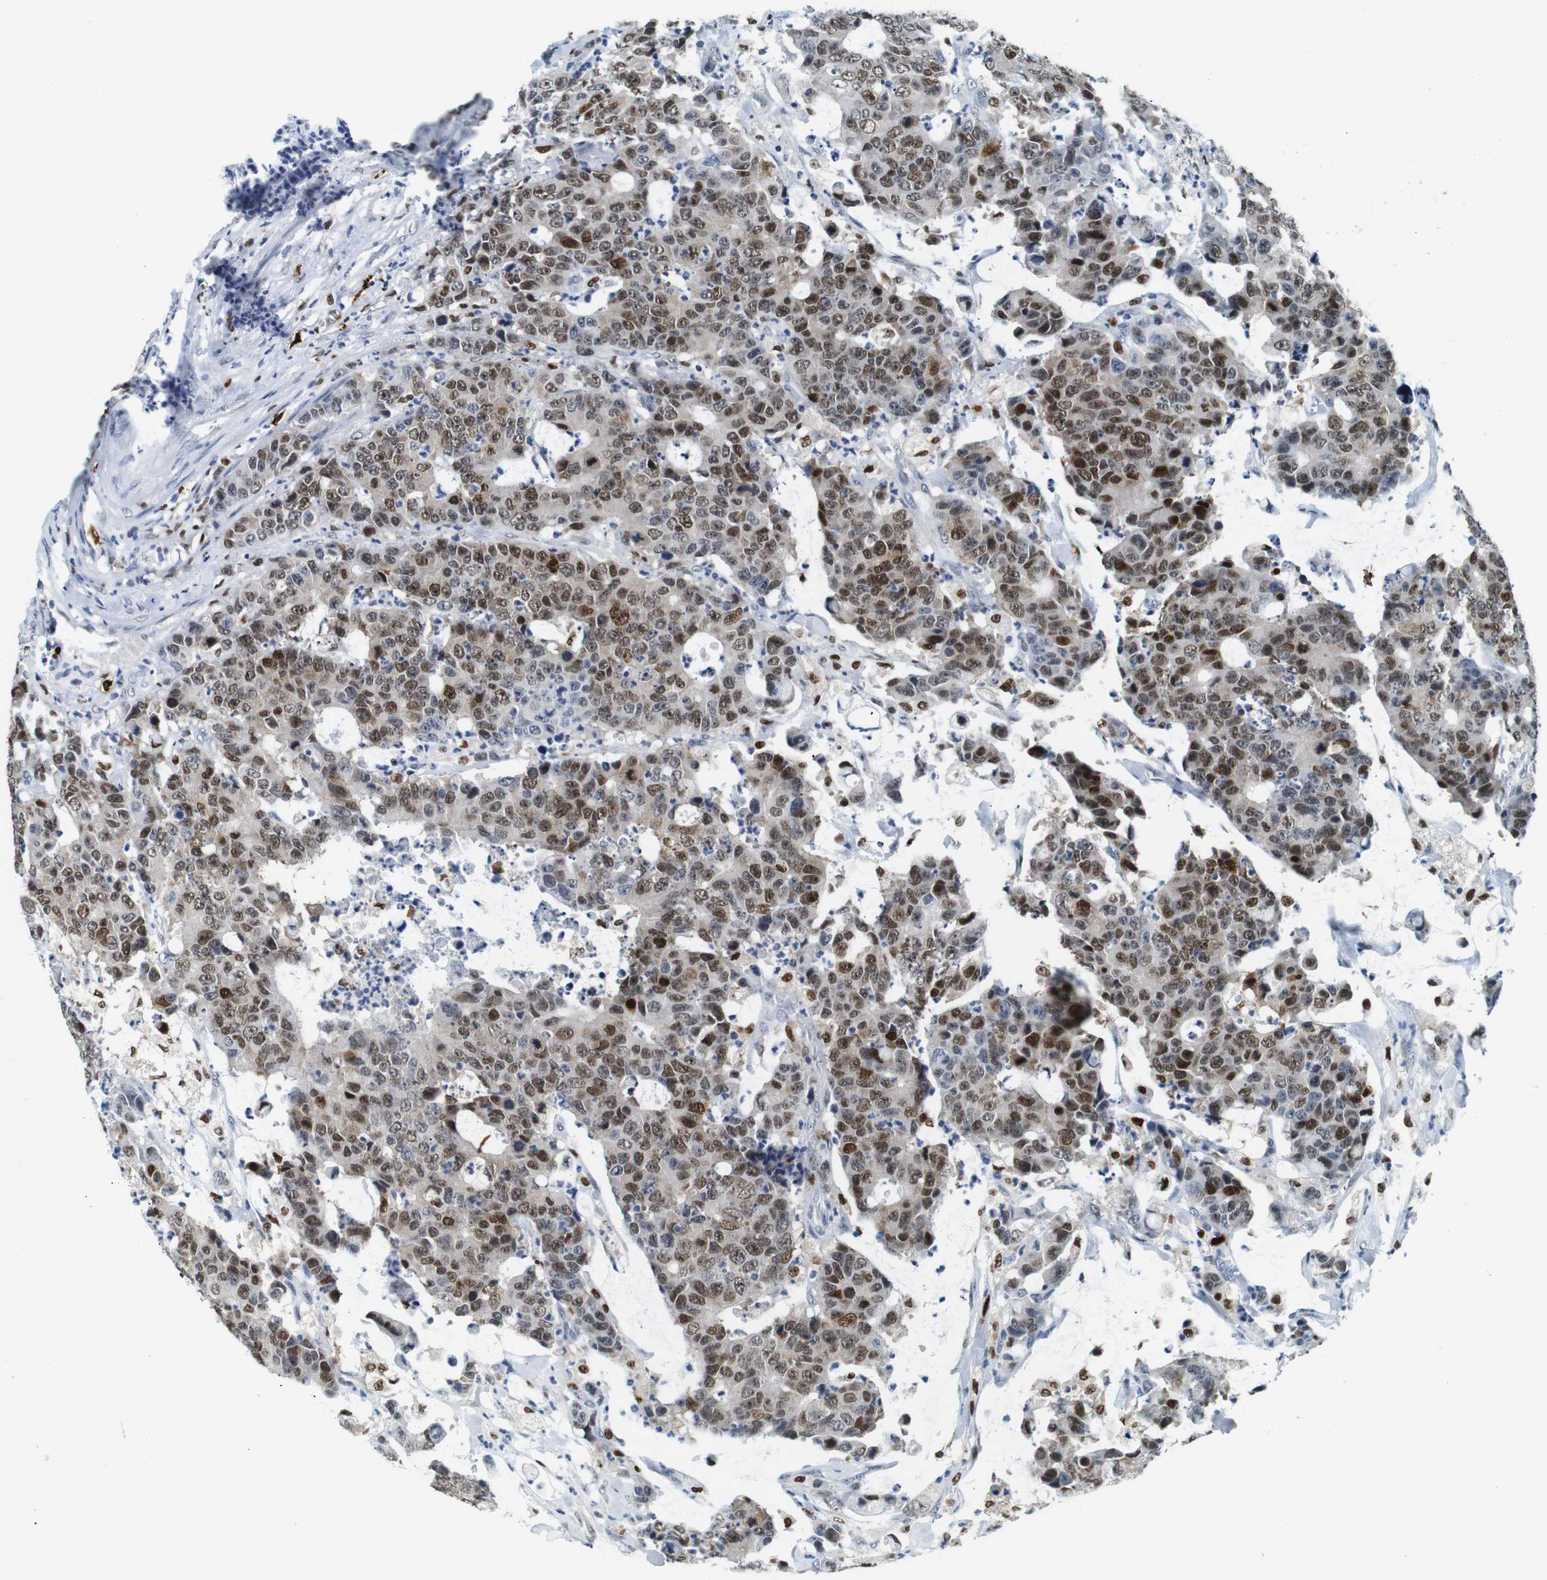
{"staining": {"intensity": "moderate", "quantity": ">75%", "location": "cytoplasmic/membranous,nuclear"}, "tissue": "colorectal cancer", "cell_type": "Tumor cells", "image_type": "cancer", "snomed": [{"axis": "morphology", "description": "Adenocarcinoma, NOS"}, {"axis": "topography", "description": "Colon"}], "caption": "Immunohistochemistry image of neoplastic tissue: human adenocarcinoma (colorectal) stained using immunohistochemistry (IHC) demonstrates medium levels of moderate protein expression localized specifically in the cytoplasmic/membranous and nuclear of tumor cells, appearing as a cytoplasmic/membranous and nuclear brown color.", "gene": "IRF8", "patient": {"sex": "female", "age": 86}}